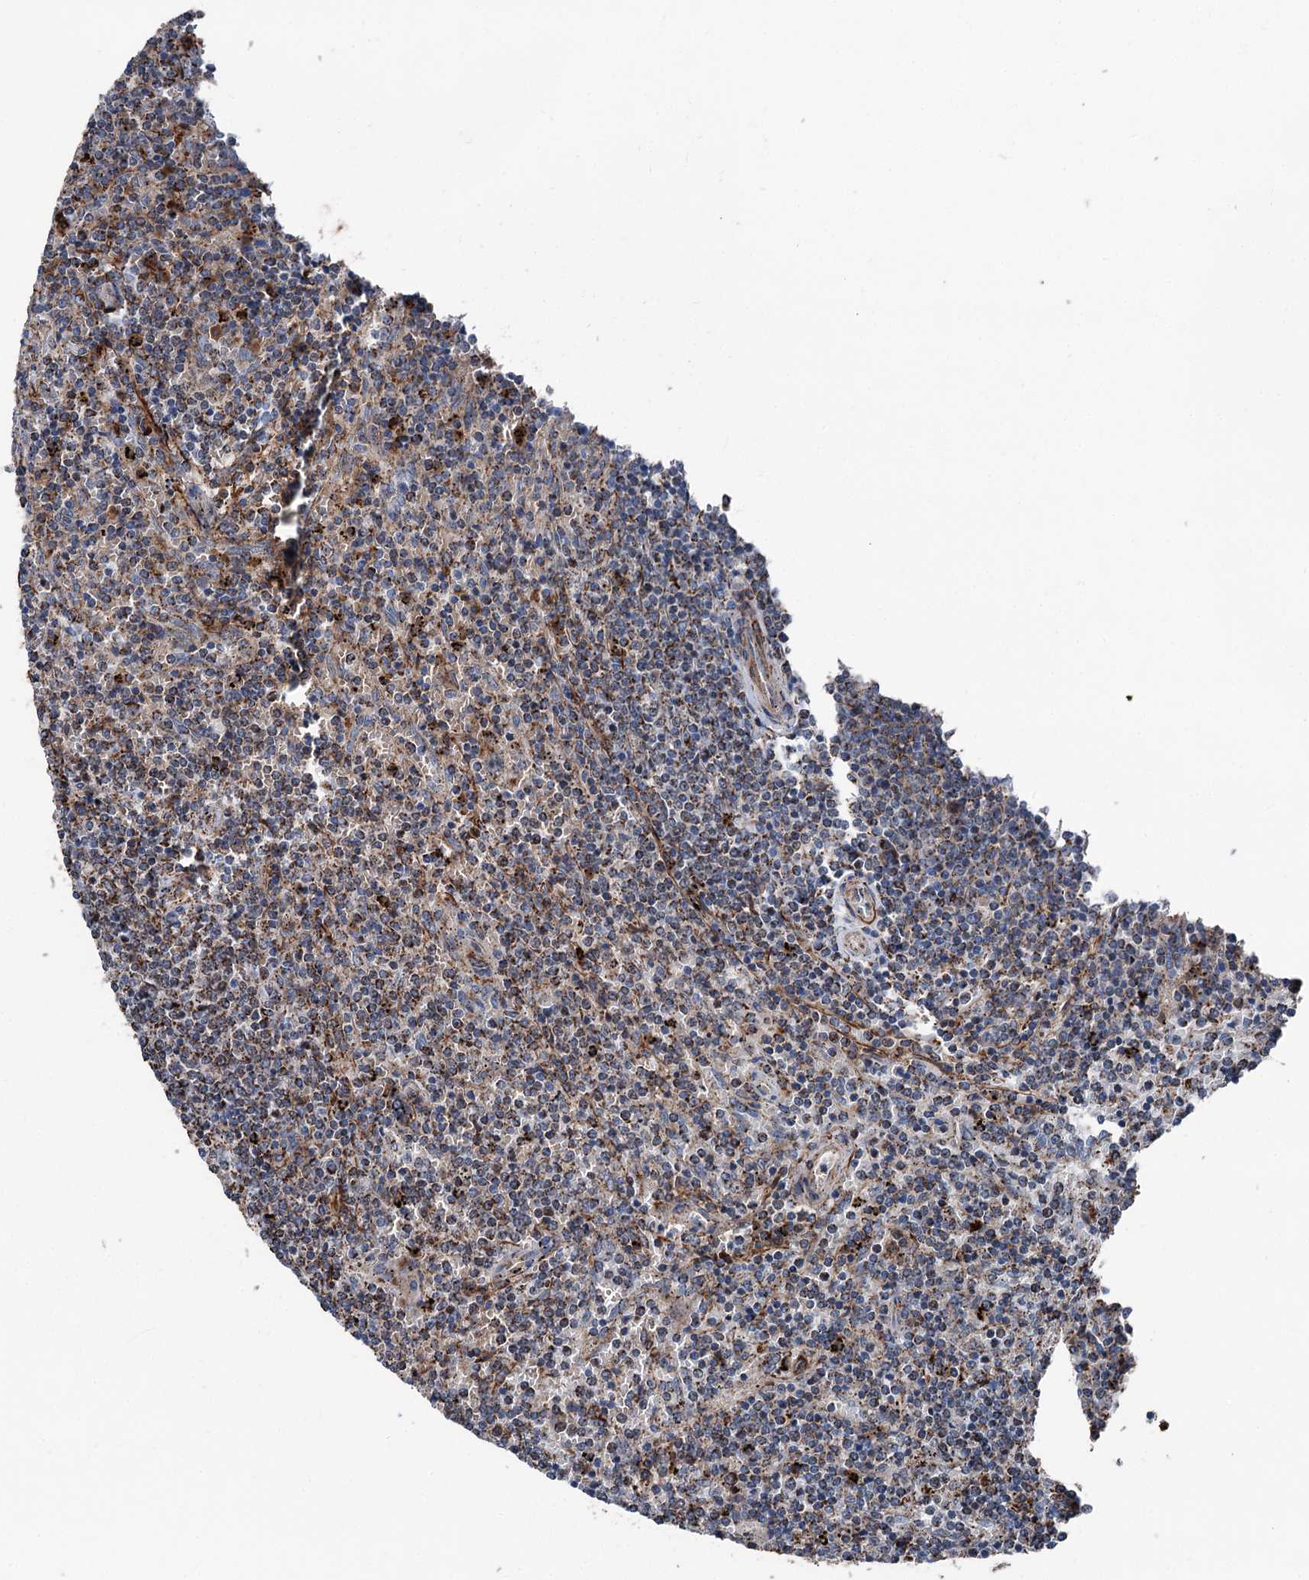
{"staining": {"intensity": "moderate", "quantity": "<25%", "location": "cytoplasmic/membranous"}, "tissue": "lymphoma", "cell_type": "Tumor cells", "image_type": "cancer", "snomed": [{"axis": "morphology", "description": "Malignant lymphoma, non-Hodgkin's type, Low grade"}, {"axis": "topography", "description": "Spleen"}], "caption": "Malignant lymphoma, non-Hodgkin's type (low-grade) stained for a protein (brown) exhibits moderate cytoplasmic/membranous positive staining in approximately <25% of tumor cells.", "gene": "DDIAS", "patient": {"sex": "female", "age": 50}}